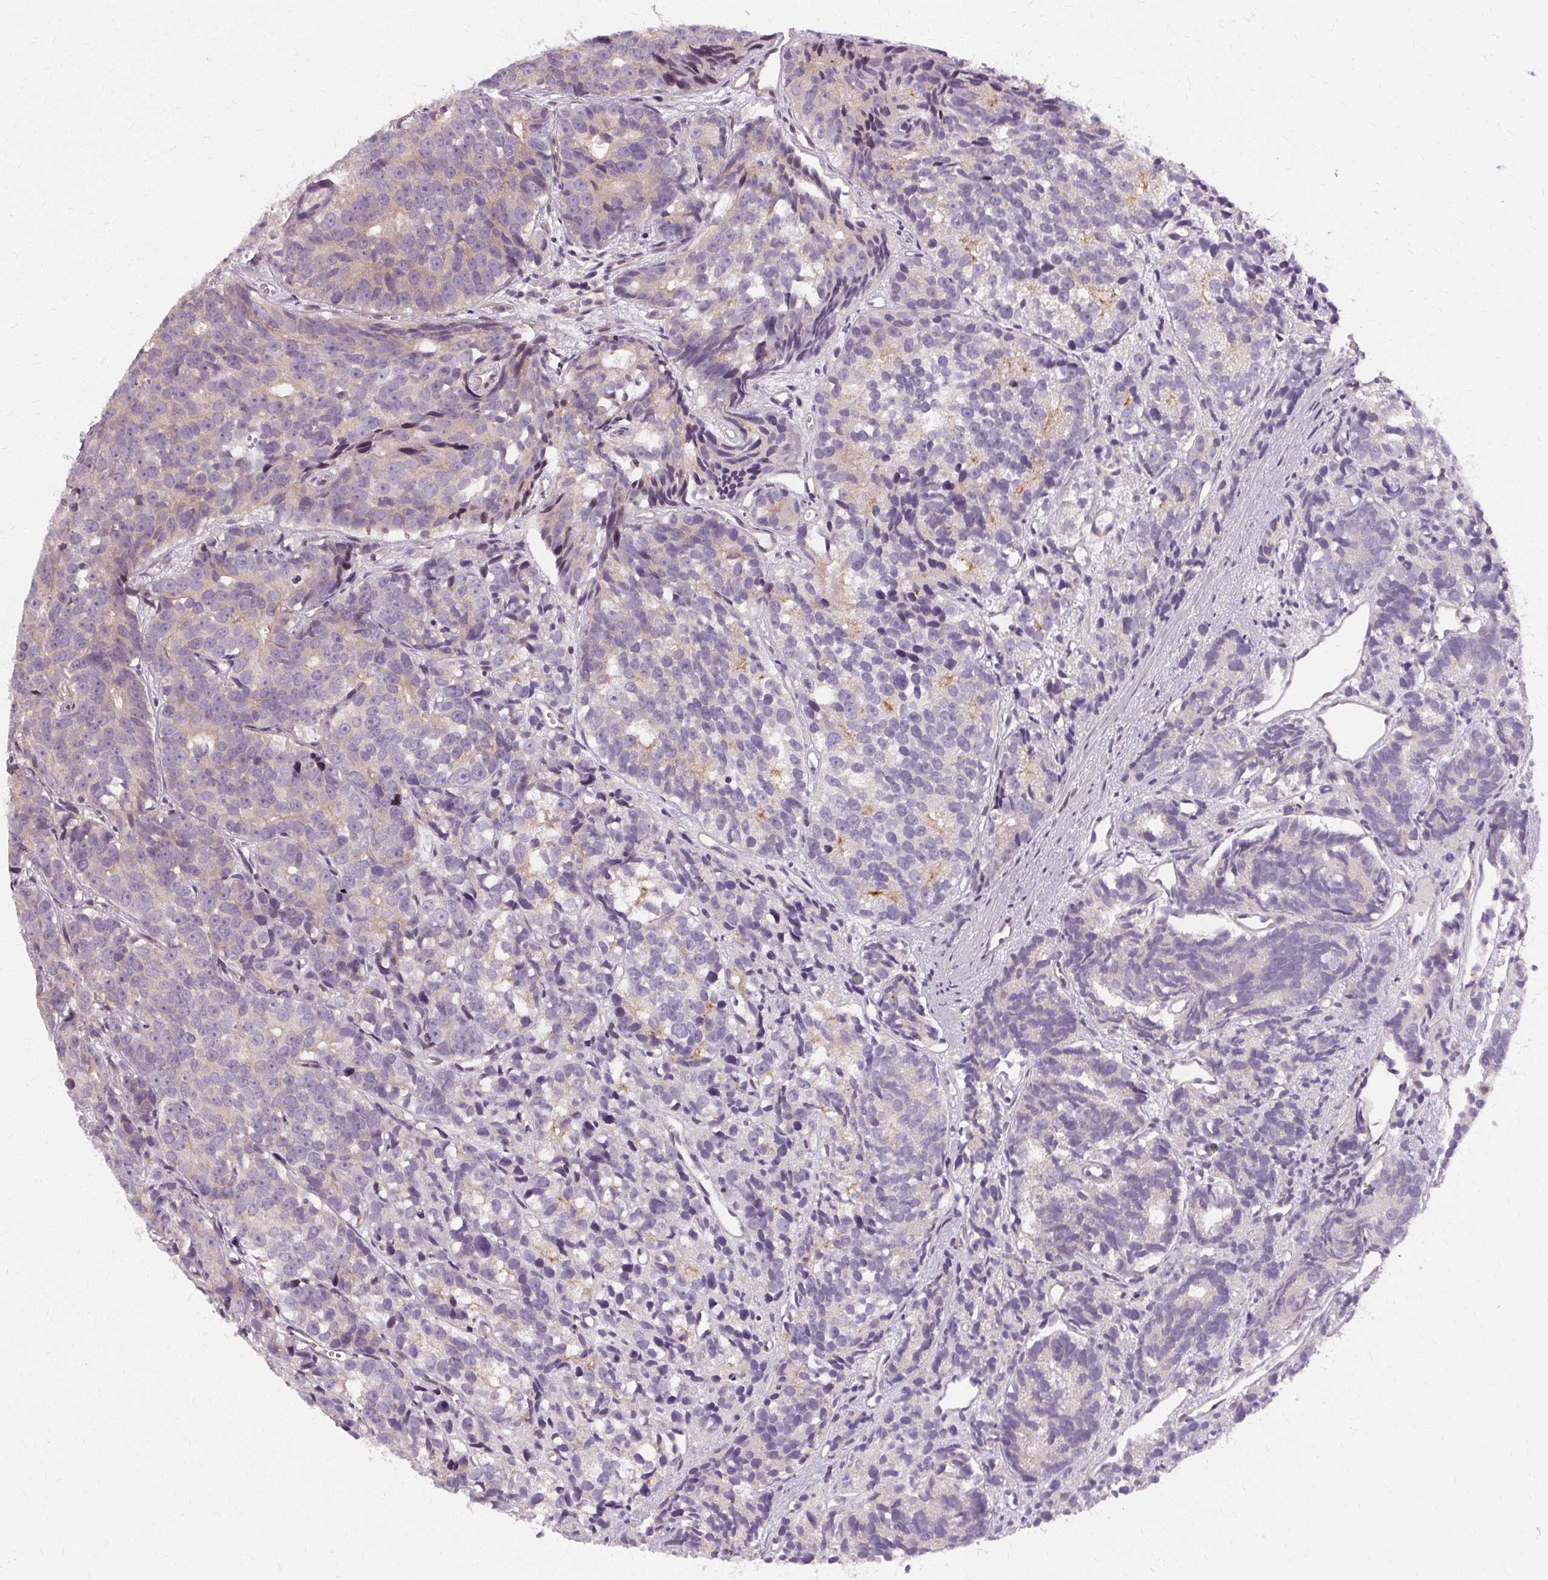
{"staining": {"intensity": "weak", "quantity": "<25%", "location": "cytoplasmic/membranous"}, "tissue": "prostate cancer", "cell_type": "Tumor cells", "image_type": "cancer", "snomed": [{"axis": "morphology", "description": "Adenocarcinoma, High grade"}, {"axis": "topography", "description": "Prostate"}], "caption": "Immunohistochemical staining of prostate cancer (adenocarcinoma (high-grade)) reveals no significant expression in tumor cells.", "gene": "USP8", "patient": {"sex": "male", "age": 77}}